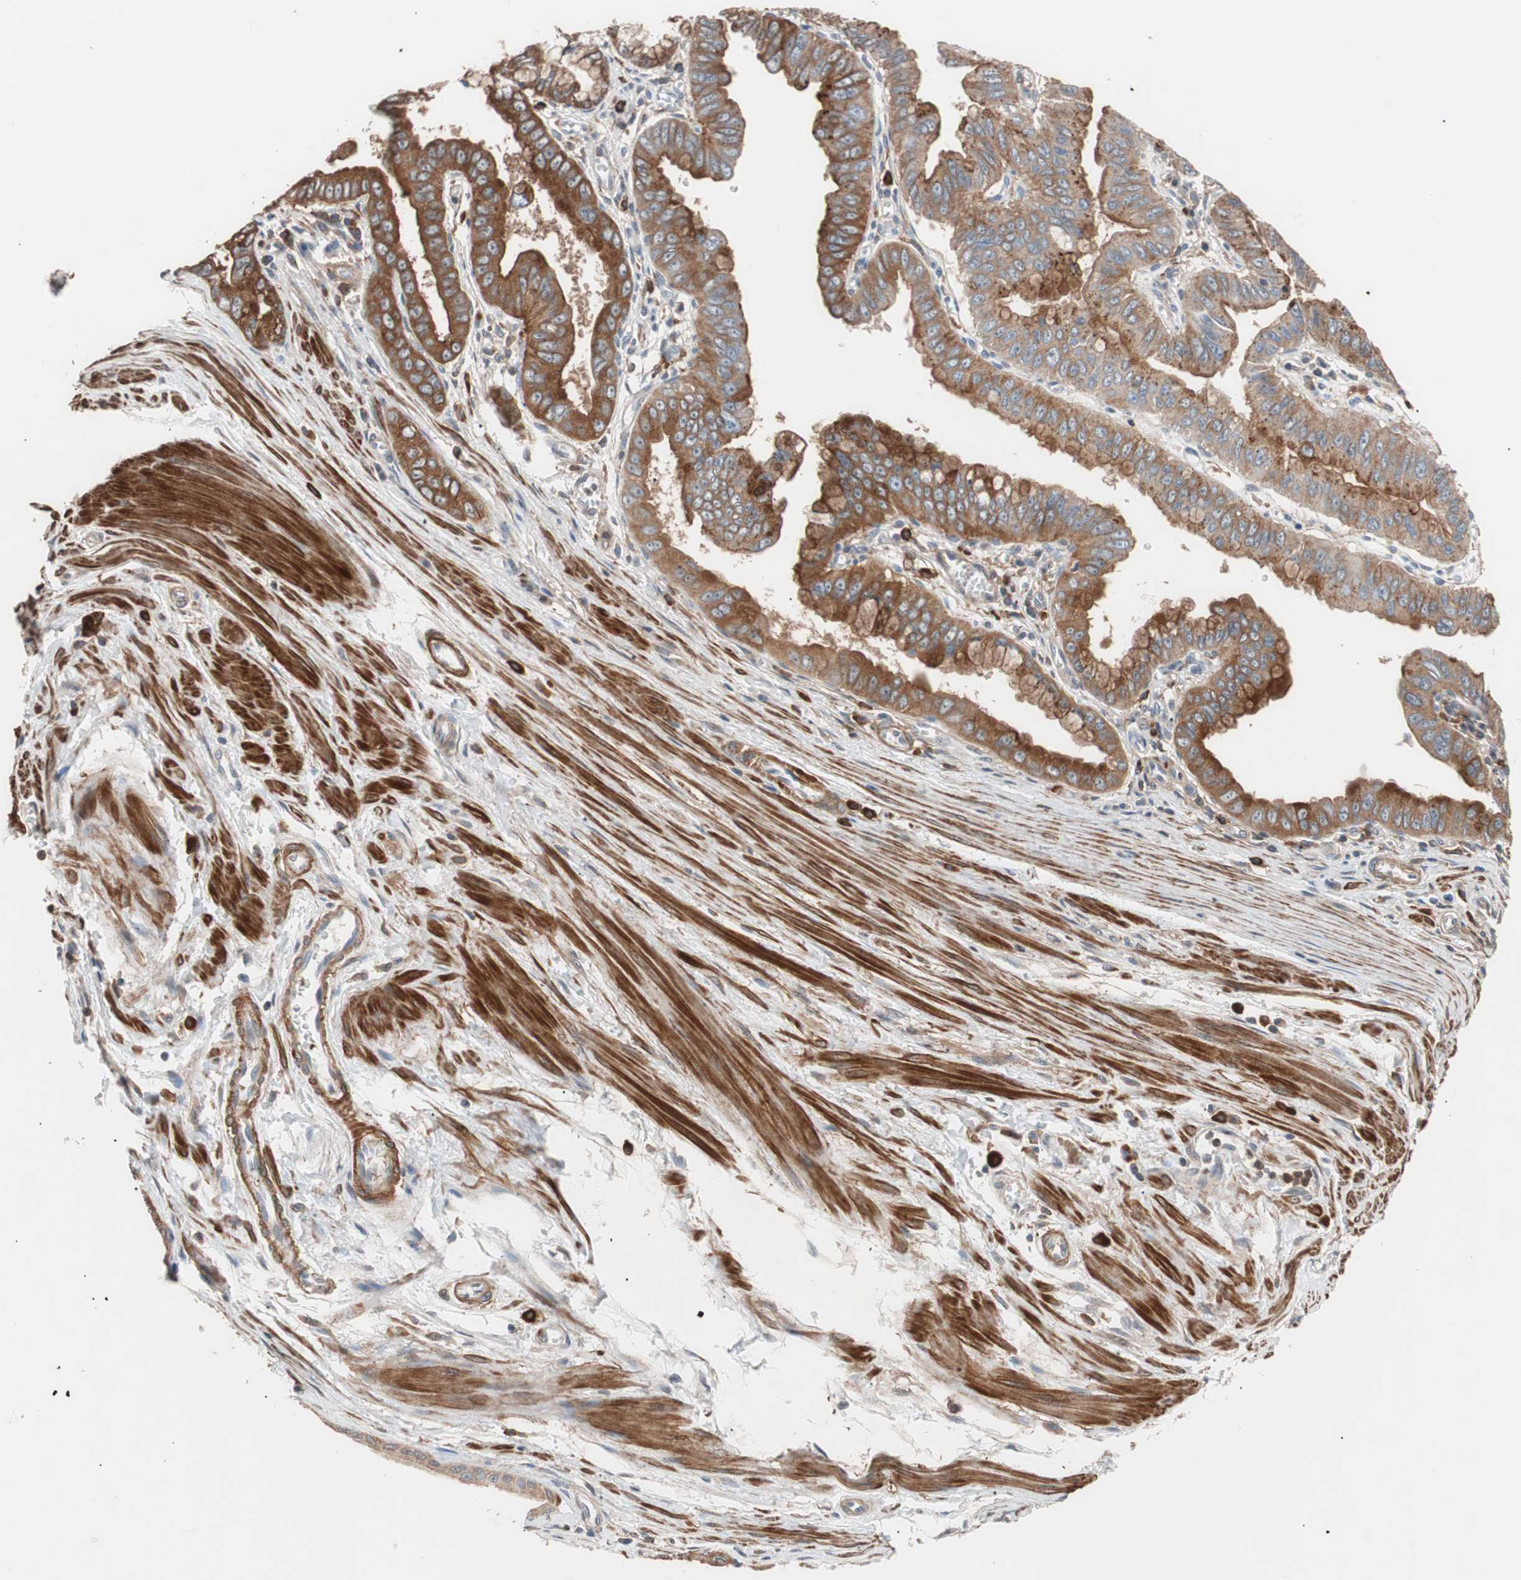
{"staining": {"intensity": "moderate", "quantity": ">75%", "location": "cytoplasmic/membranous"}, "tissue": "pancreatic cancer", "cell_type": "Tumor cells", "image_type": "cancer", "snomed": [{"axis": "morphology", "description": "Normal tissue, NOS"}, {"axis": "topography", "description": "Lymph node"}], "caption": "Tumor cells show medium levels of moderate cytoplasmic/membranous staining in about >75% of cells in pancreatic cancer.", "gene": "LITAF", "patient": {"sex": "male", "age": 50}}